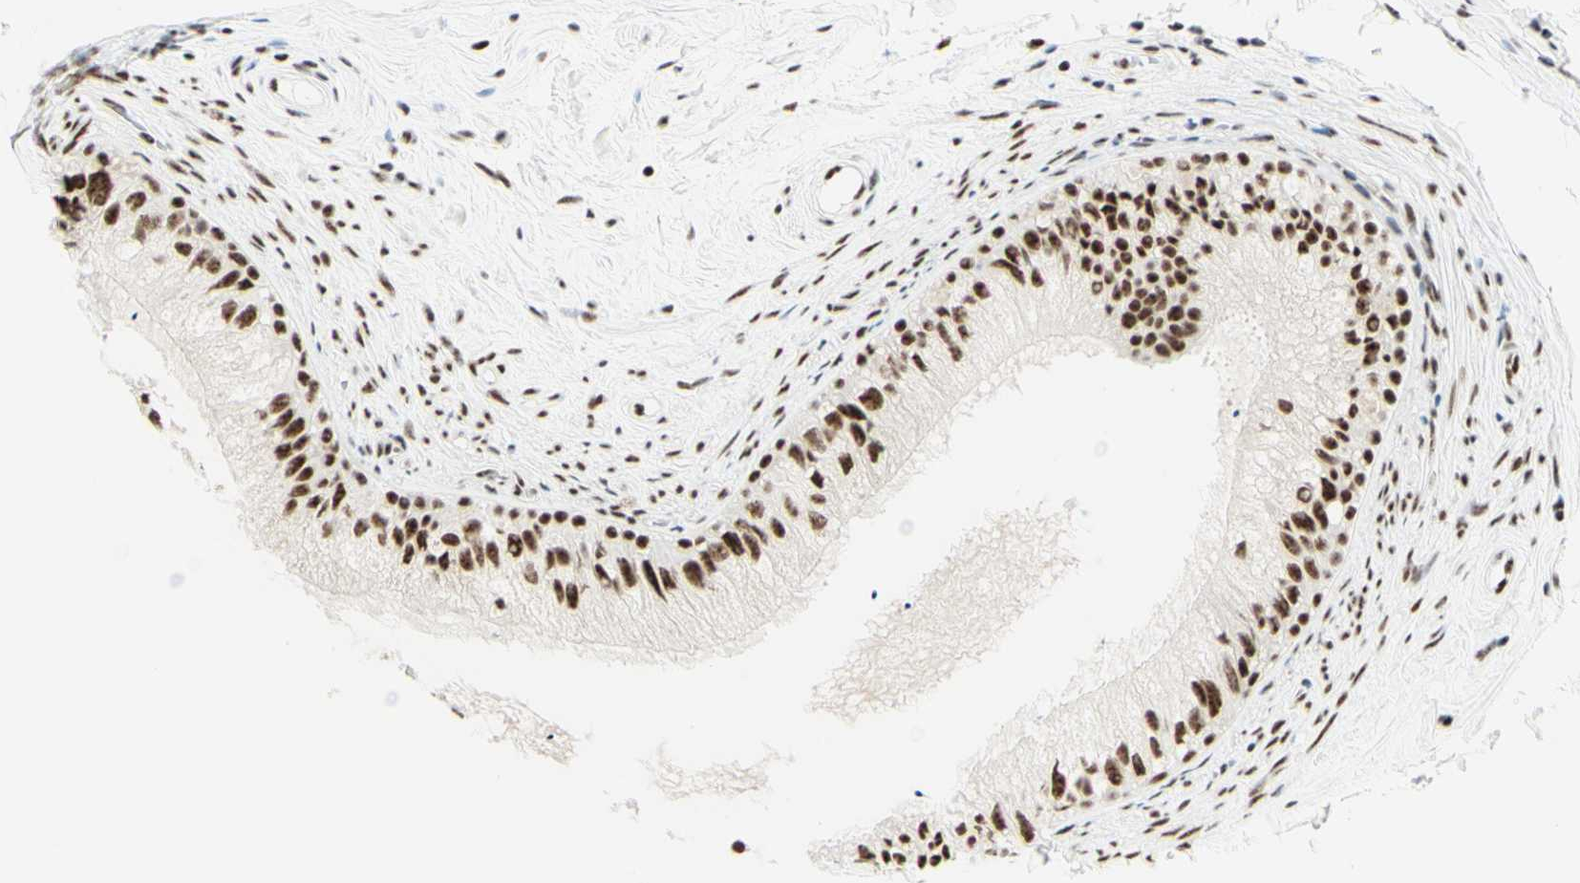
{"staining": {"intensity": "strong", "quantity": ">75%", "location": "nuclear"}, "tissue": "epididymis", "cell_type": "Glandular cells", "image_type": "normal", "snomed": [{"axis": "morphology", "description": "Normal tissue, NOS"}, {"axis": "topography", "description": "Epididymis"}], "caption": "Immunohistochemistry staining of unremarkable epididymis, which reveals high levels of strong nuclear staining in approximately >75% of glandular cells indicating strong nuclear protein positivity. The staining was performed using DAB (brown) for protein detection and nuclei were counterstained in hematoxylin (blue).", "gene": "WTAP", "patient": {"sex": "male", "age": 56}}